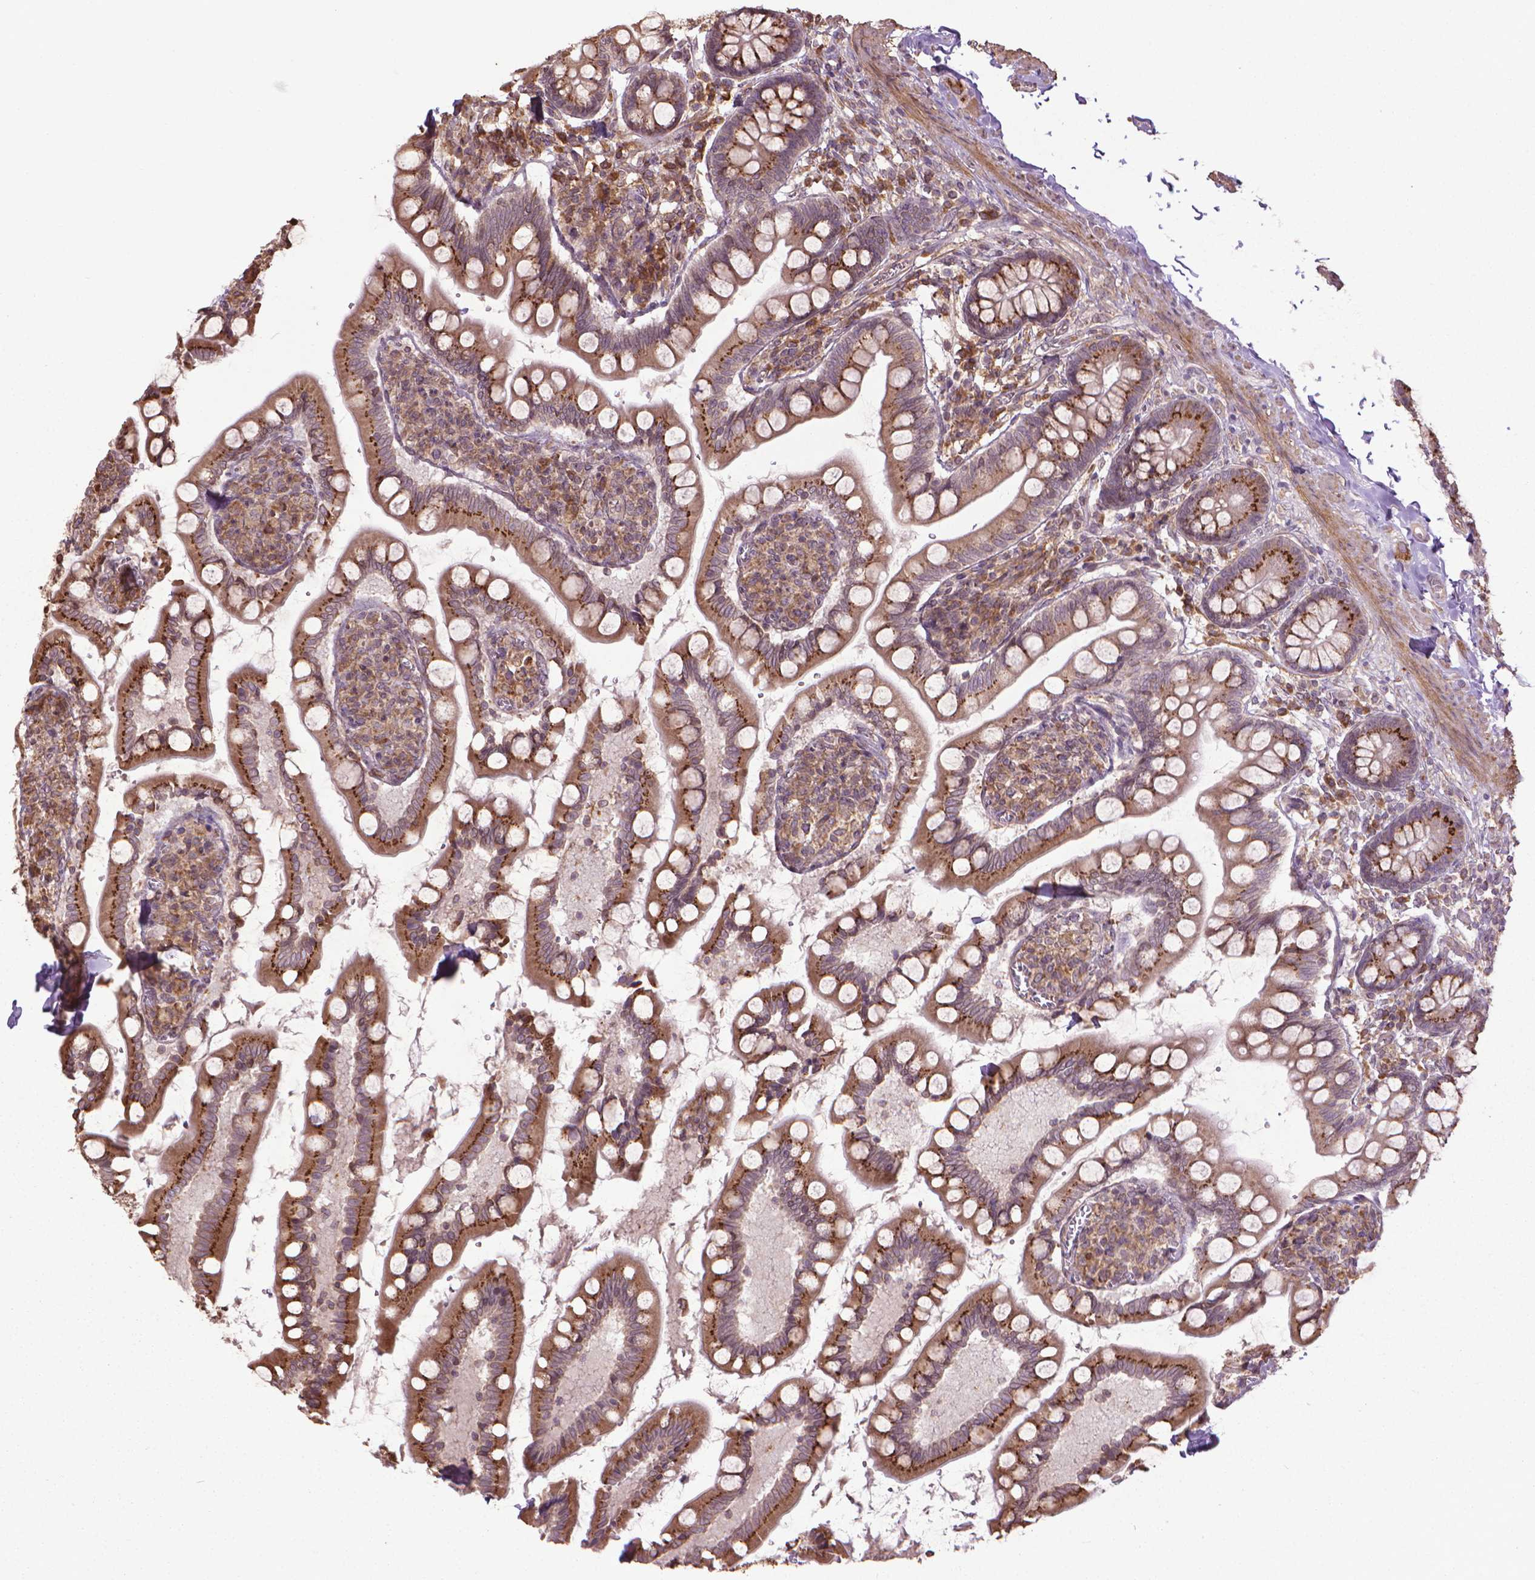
{"staining": {"intensity": "strong", "quantity": "25%-75%", "location": "cytoplasmic/membranous"}, "tissue": "small intestine", "cell_type": "Glandular cells", "image_type": "normal", "snomed": [{"axis": "morphology", "description": "Normal tissue, NOS"}, {"axis": "topography", "description": "Small intestine"}], "caption": "There is high levels of strong cytoplasmic/membranous staining in glandular cells of normal small intestine, as demonstrated by immunohistochemical staining (brown color).", "gene": "GAS1", "patient": {"sex": "female", "age": 56}}